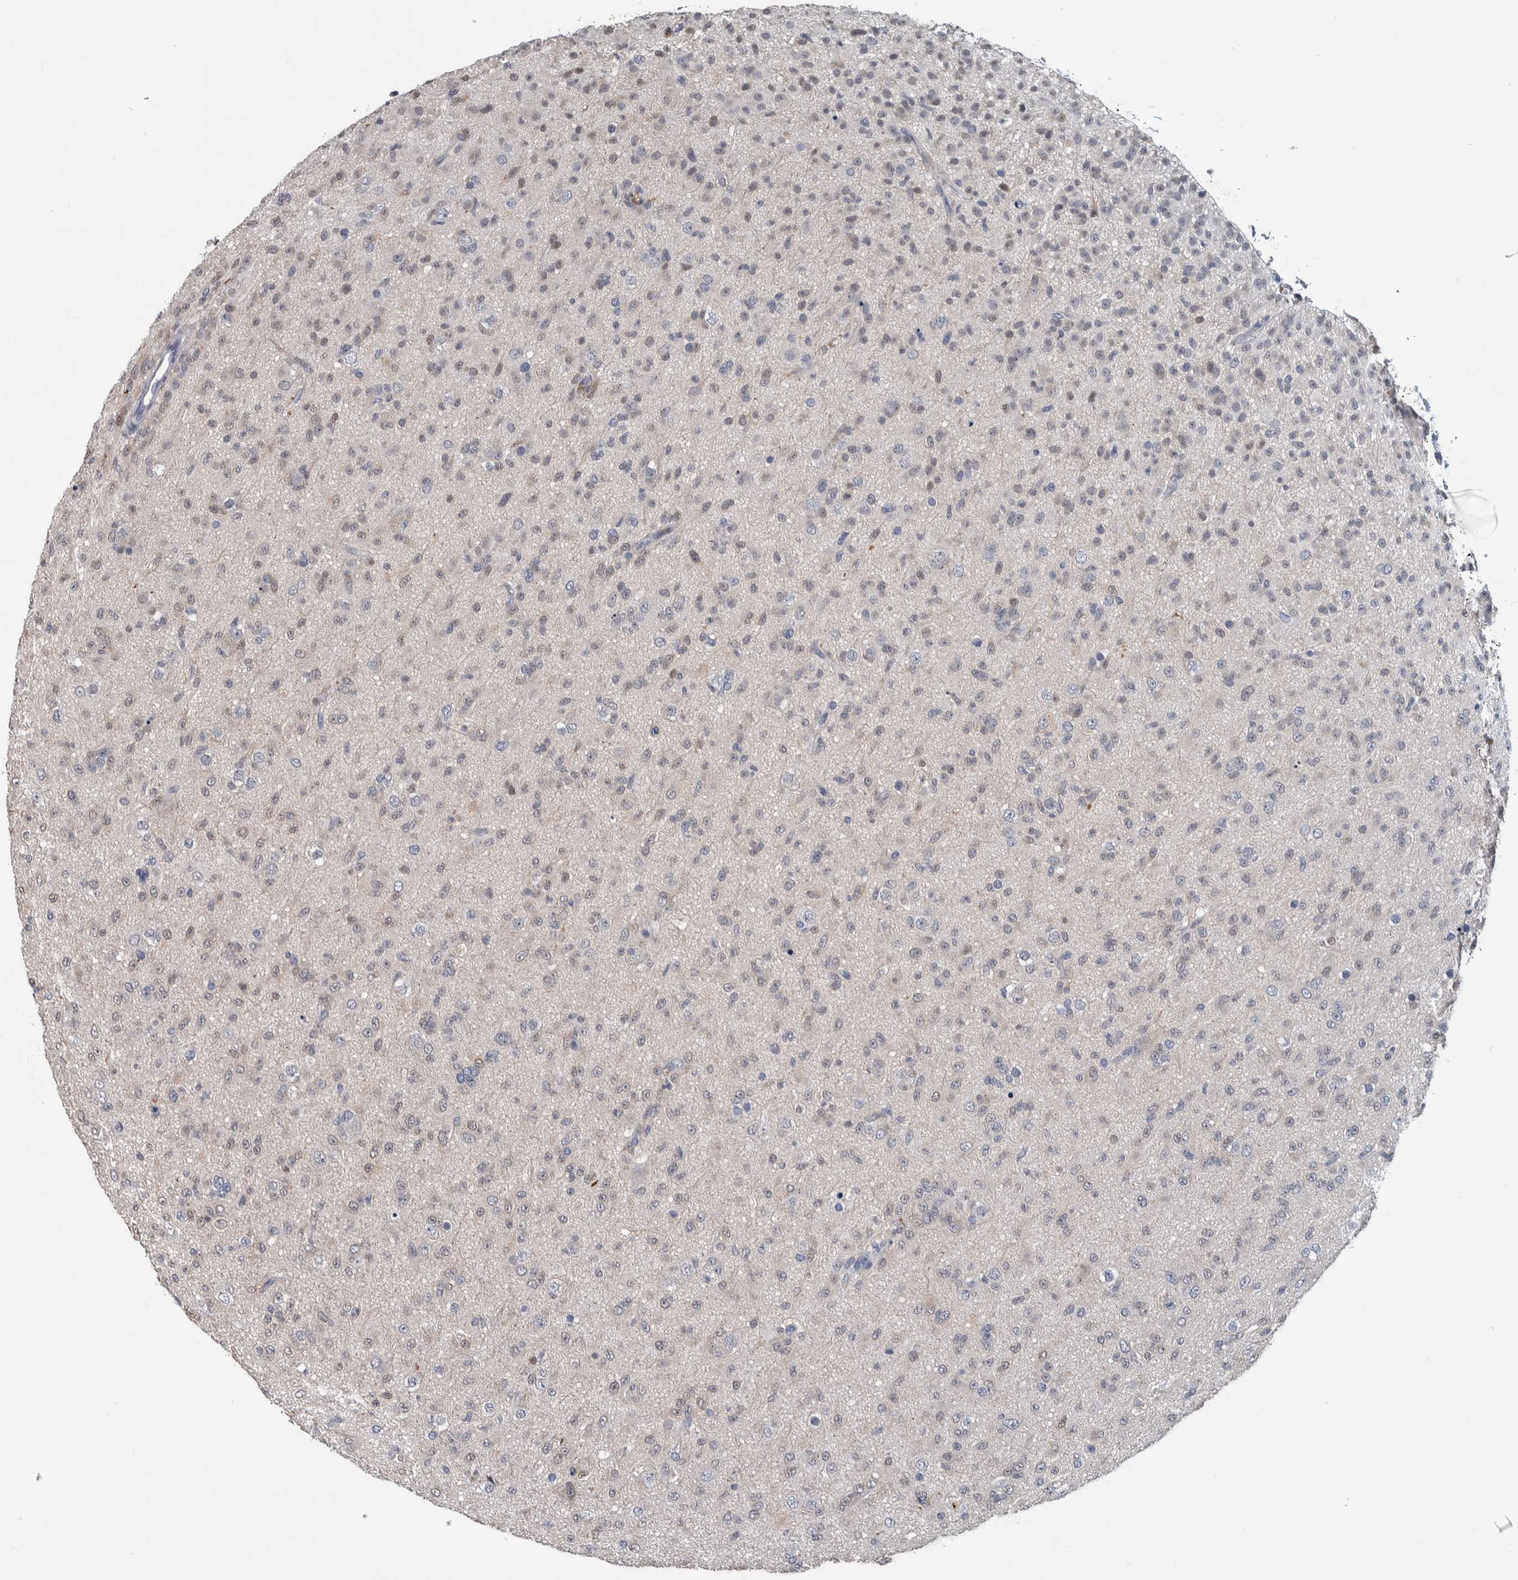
{"staining": {"intensity": "weak", "quantity": "<25%", "location": "nuclear"}, "tissue": "glioma", "cell_type": "Tumor cells", "image_type": "cancer", "snomed": [{"axis": "morphology", "description": "Glioma, malignant, Low grade"}, {"axis": "topography", "description": "Brain"}], "caption": "Human low-grade glioma (malignant) stained for a protein using IHC shows no expression in tumor cells.", "gene": "CAVIN4", "patient": {"sex": "male", "age": 65}}